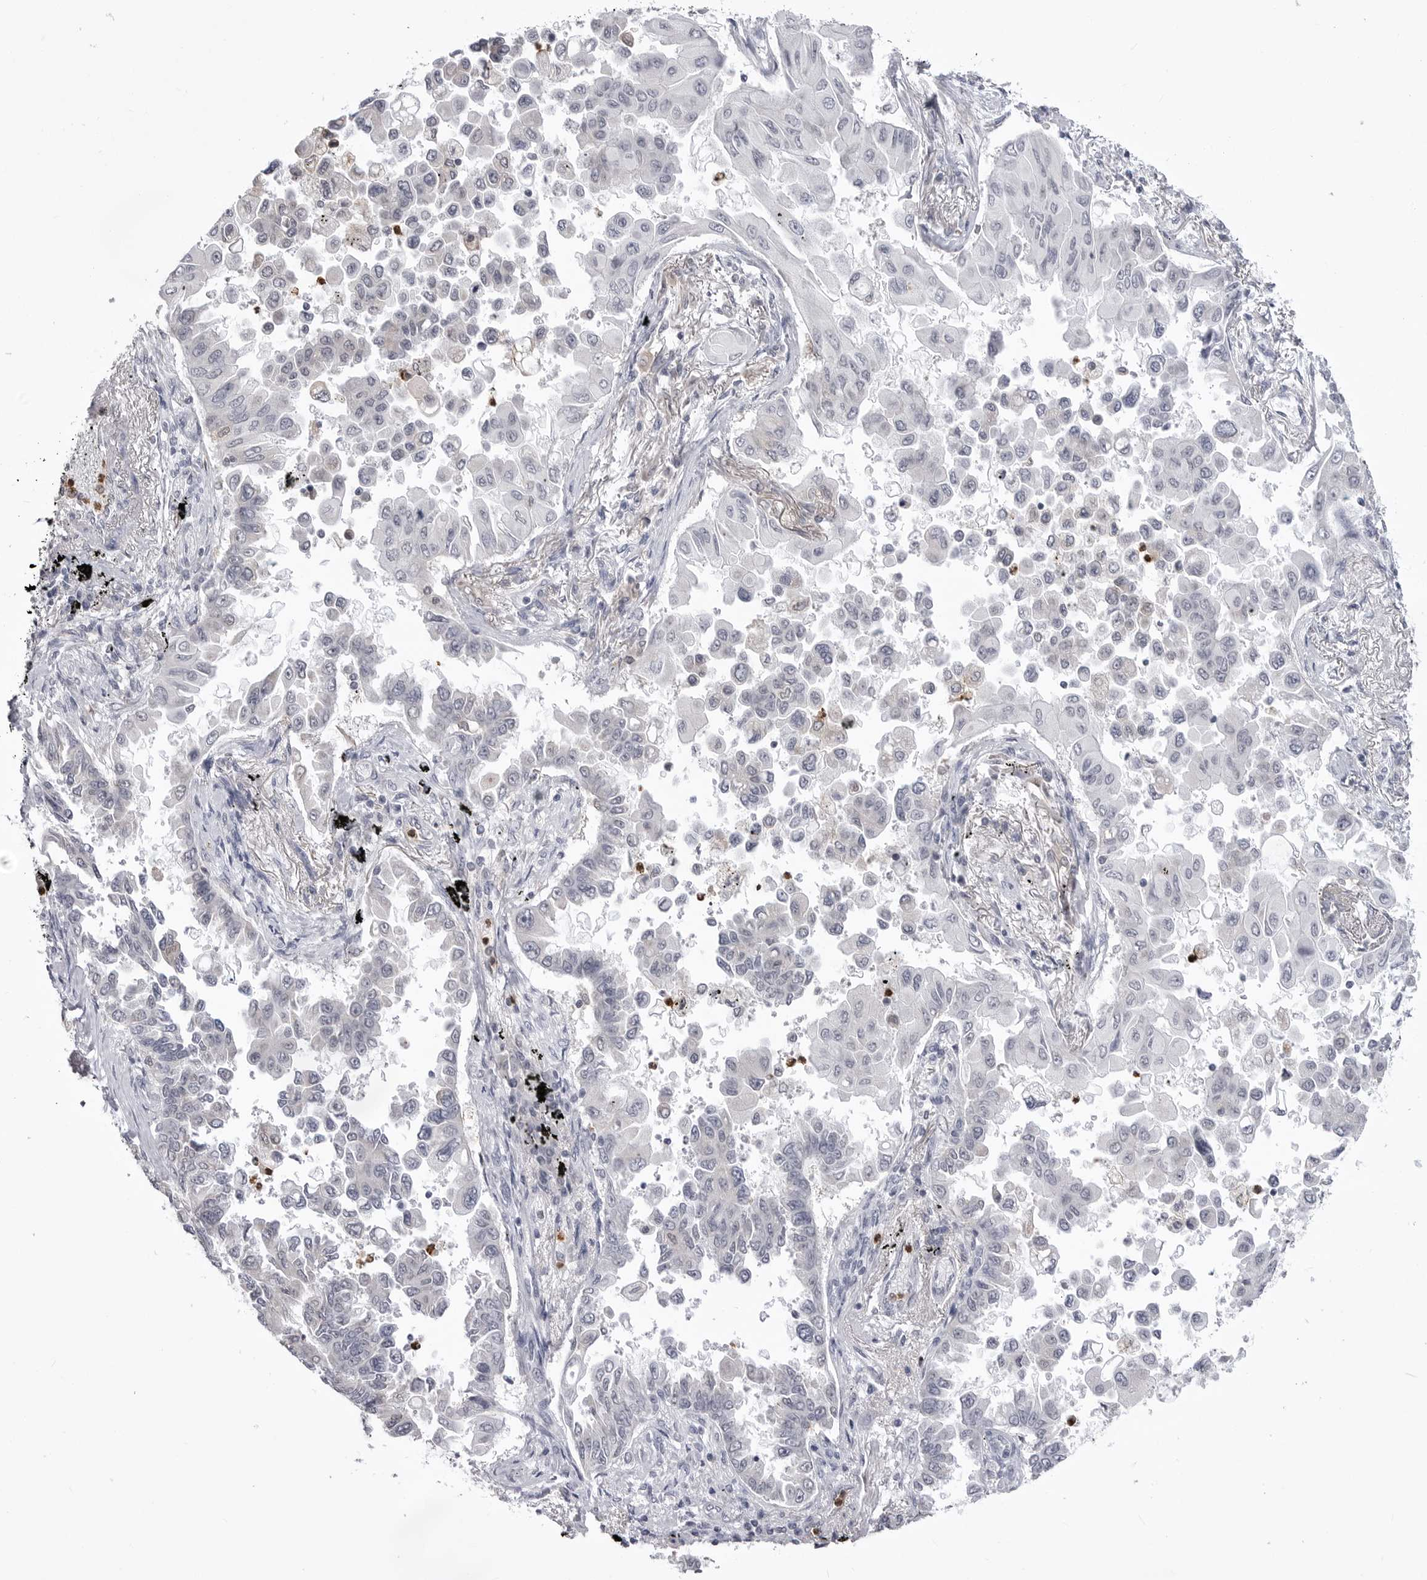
{"staining": {"intensity": "negative", "quantity": "none", "location": "none"}, "tissue": "lung cancer", "cell_type": "Tumor cells", "image_type": "cancer", "snomed": [{"axis": "morphology", "description": "Adenocarcinoma, NOS"}, {"axis": "topography", "description": "Lung"}], "caption": "This is an immunohistochemistry (IHC) micrograph of lung adenocarcinoma. There is no expression in tumor cells.", "gene": "STAP2", "patient": {"sex": "female", "age": 67}}